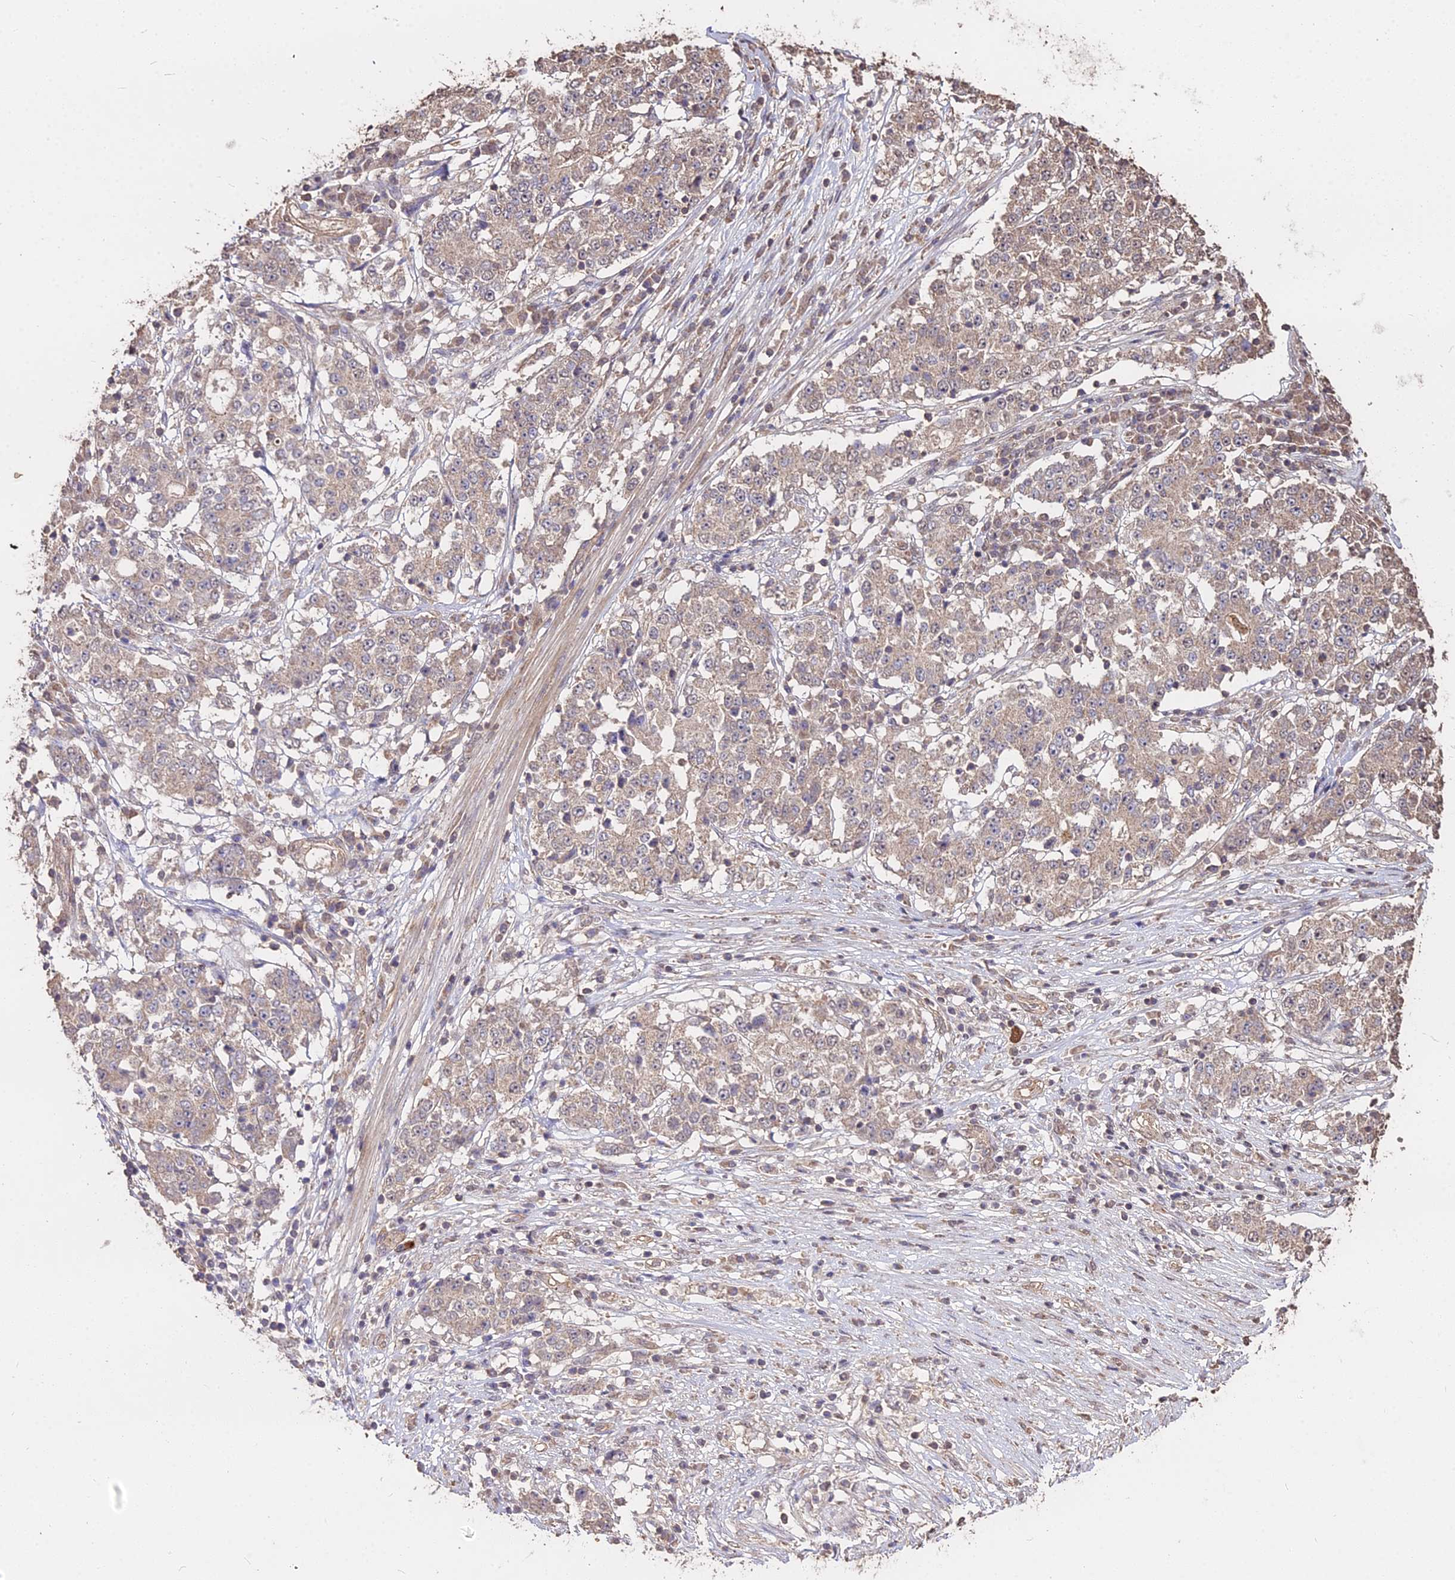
{"staining": {"intensity": "weak", "quantity": "25%-75%", "location": "cytoplasmic/membranous"}, "tissue": "stomach cancer", "cell_type": "Tumor cells", "image_type": "cancer", "snomed": [{"axis": "morphology", "description": "Adenocarcinoma, NOS"}, {"axis": "topography", "description": "Stomach"}], "caption": "The micrograph shows staining of stomach adenocarcinoma, revealing weak cytoplasmic/membranous protein staining (brown color) within tumor cells. Ihc stains the protein in brown and the nuclei are stained blue.", "gene": "METTL13", "patient": {"sex": "male", "age": 59}}